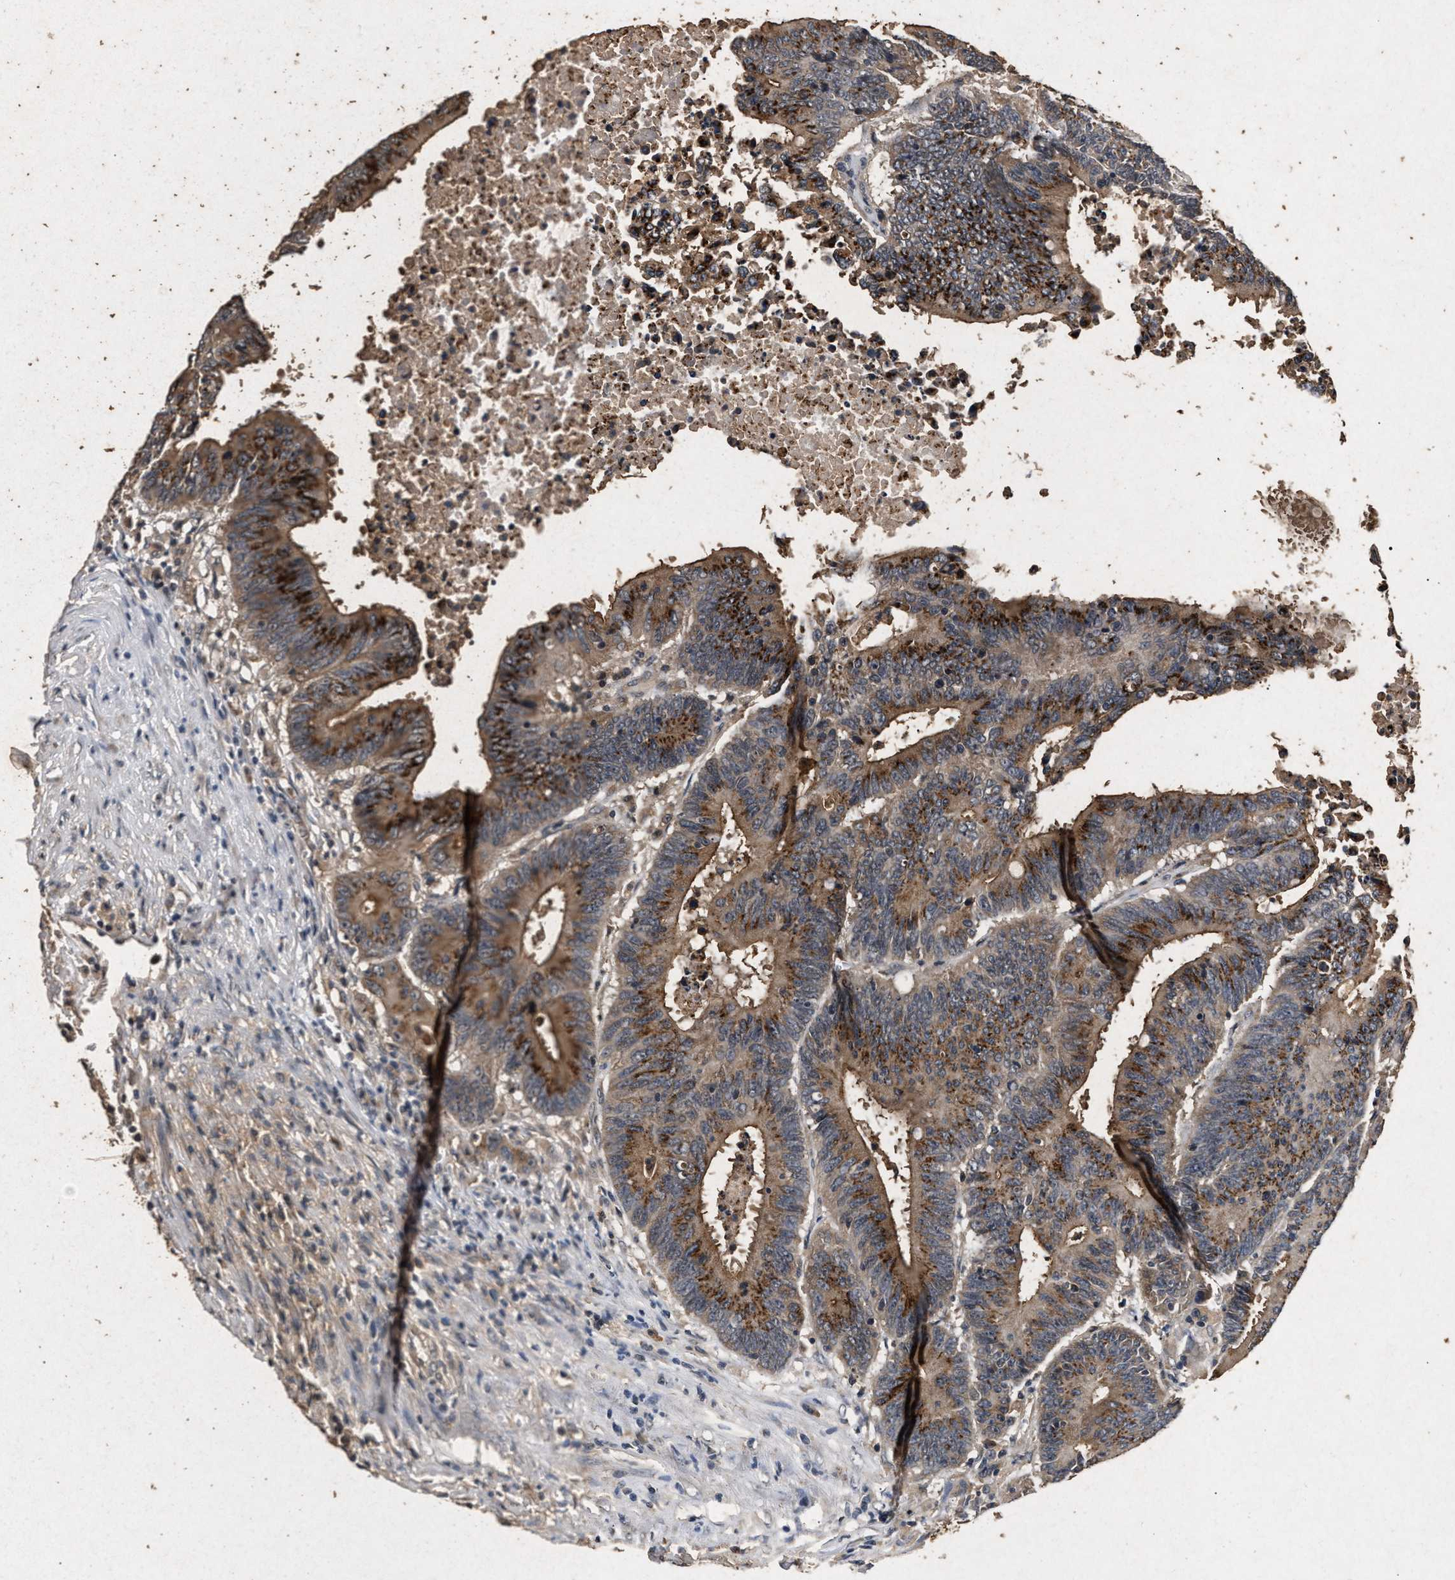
{"staining": {"intensity": "moderate", "quantity": ">75%", "location": "cytoplasmic/membranous"}, "tissue": "colorectal cancer", "cell_type": "Tumor cells", "image_type": "cancer", "snomed": [{"axis": "morphology", "description": "Adenocarcinoma, NOS"}, {"axis": "topography", "description": "Colon"}], "caption": "A photomicrograph of human adenocarcinoma (colorectal) stained for a protein displays moderate cytoplasmic/membranous brown staining in tumor cells. Nuclei are stained in blue.", "gene": "PPP1CC", "patient": {"sex": "male", "age": 45}}